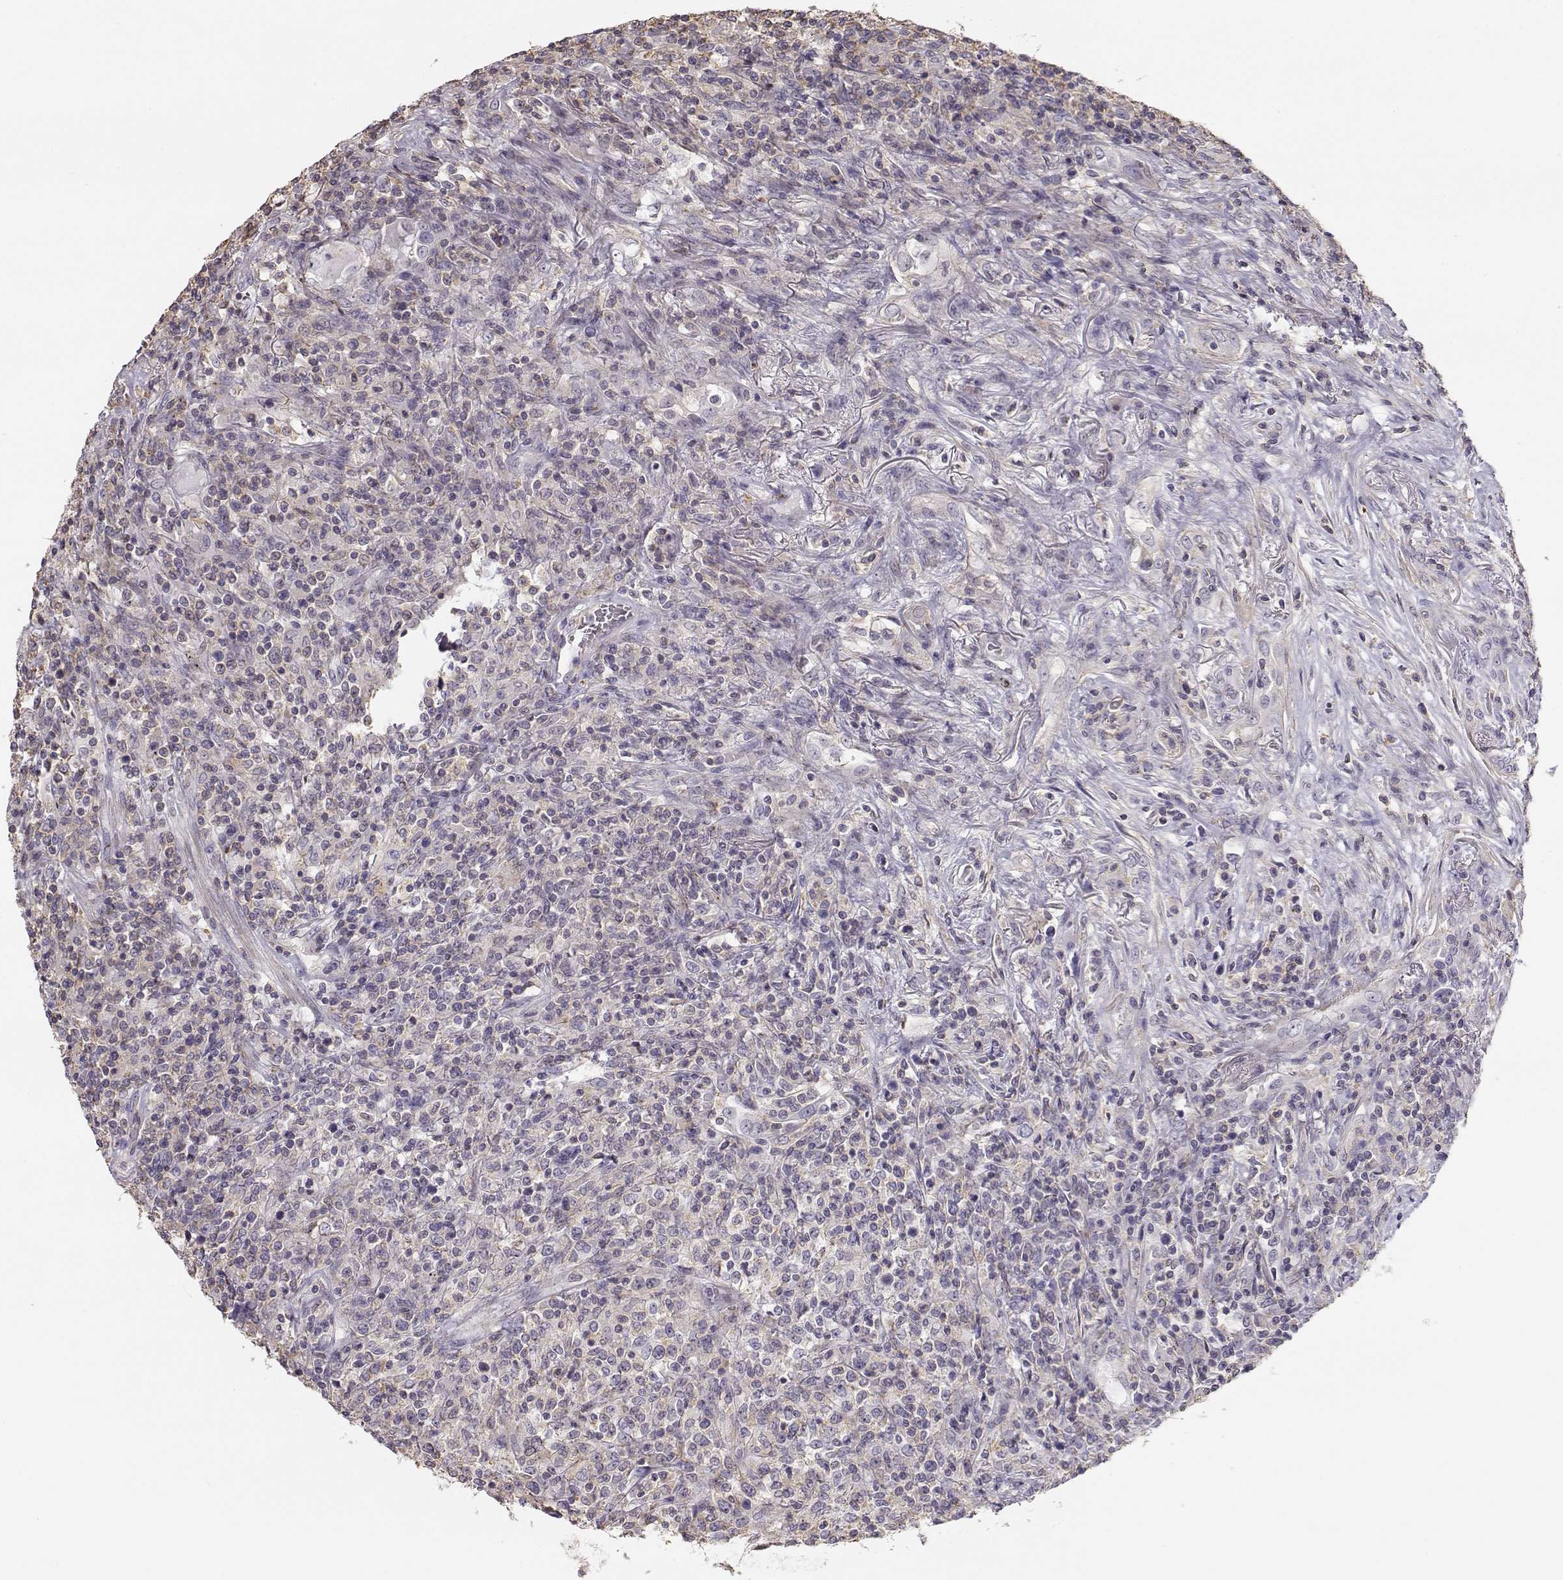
{"staining": {"intensity": "negative", "quantity": "none", "location": "none"}, "tissue": "lymphoma", "cell_type": "Tumor cells", "image_type": "cancer", "snomed": [{"axis": "morphology", "description": "Malignant lymphoma, non-Hodgkin's type, High grade"}, {"axis": "topography", "description": "Lung"}], "caption": "Micrograph shows no significant protein positivity in tumor cells of malignant lymphoma, non-Hodgkin's type (high-grade).", "gene": "DAPL1", "patient": {"sex": "male", "age": 79}}